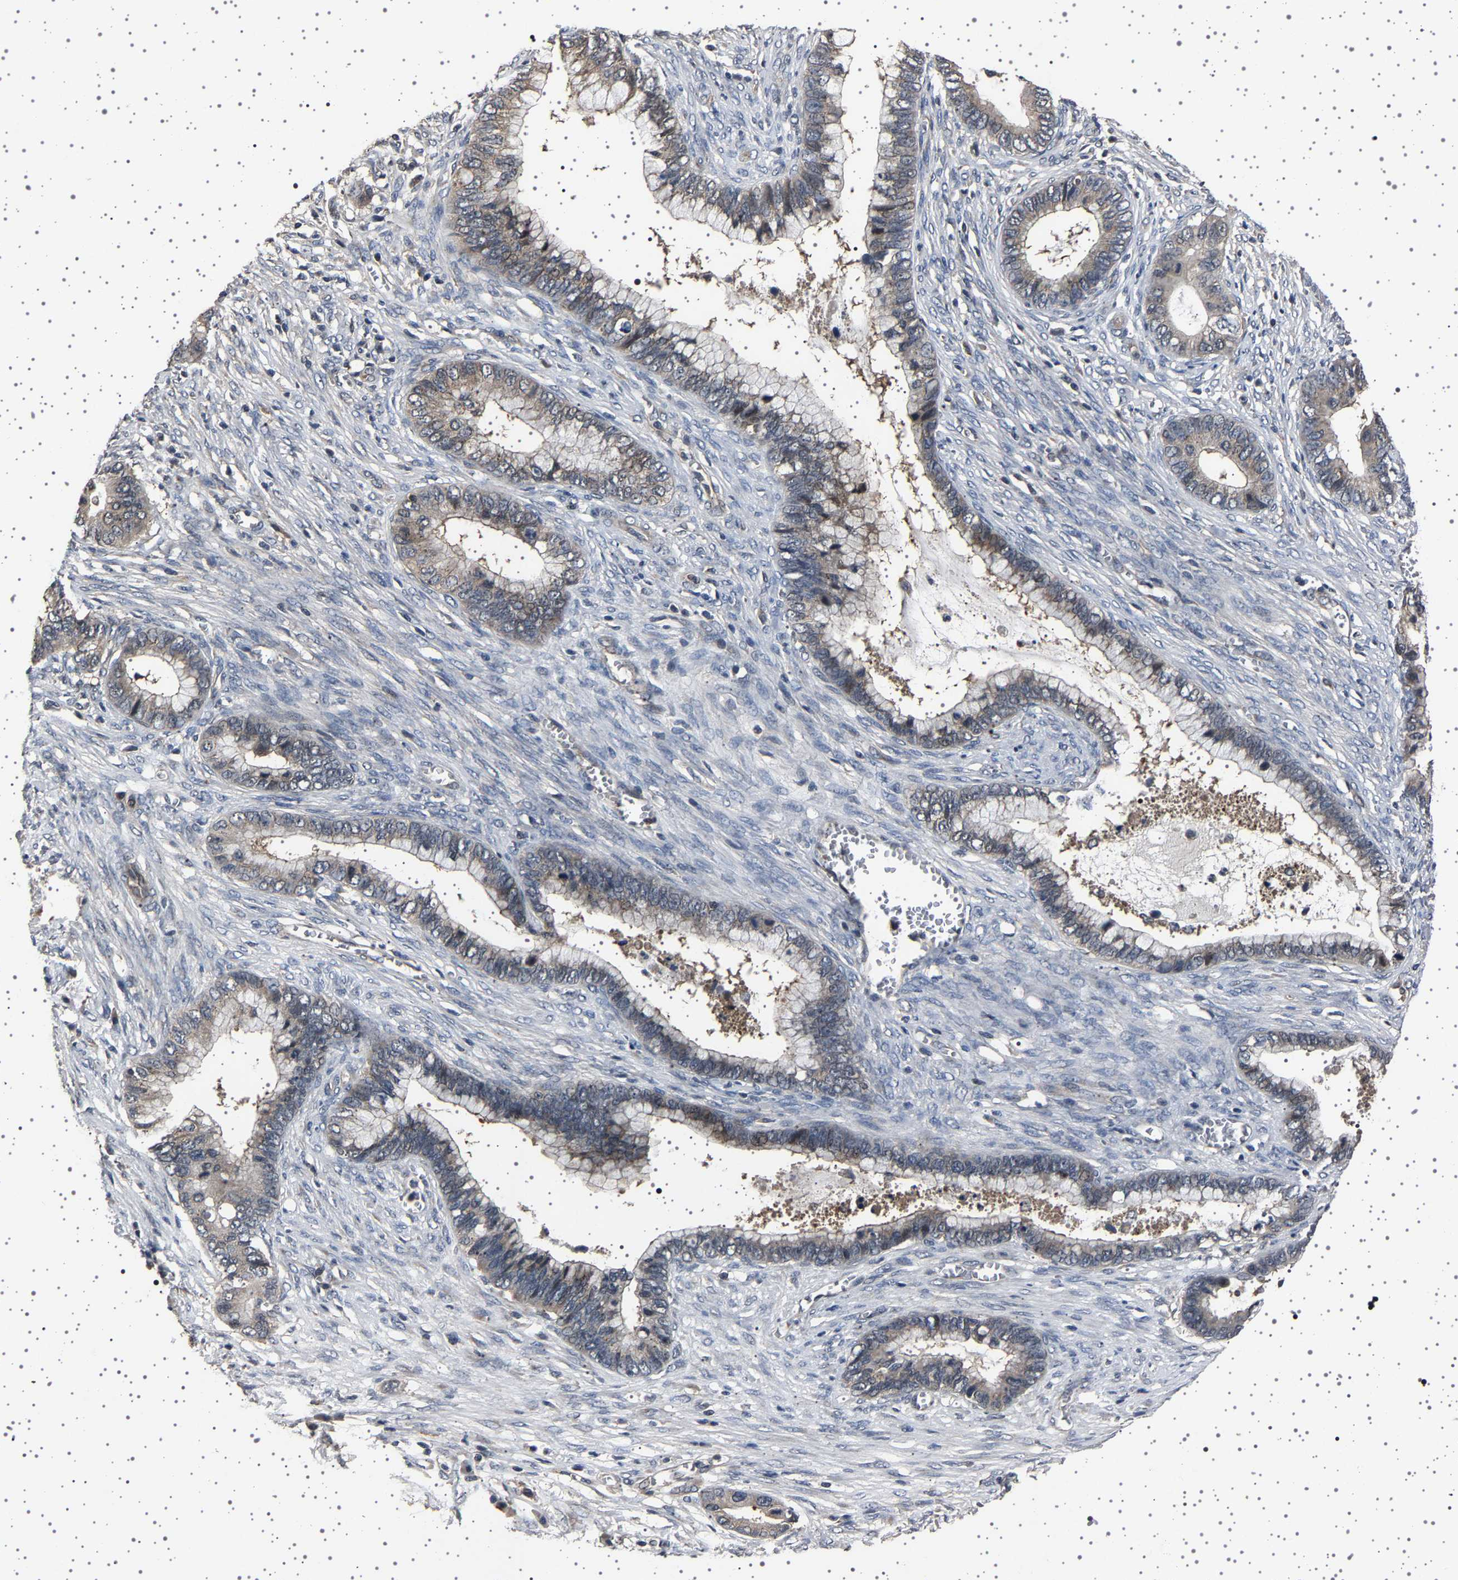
{"staining": {"intensity": "weak", "quantity": "<25%", "location": "cytoplasmic/membranous"}, "tissue": "cervical cancer", "cell_type": "Tumor cells", "image_type": "cancer", "snomed": [{"axis": "morphology", "description": "Adenocarcinoma, NOS"}, {"axis": "topography", "description": "Cervix"}], "caption": "The image exhibits no staining of tumor cells in cervical cancer. (DAB immunohistochemistry visualized using brightfield microscopy, high magnification).", "gene": "NCKAP1", "patient": {"sex": "female", "age": 44}}